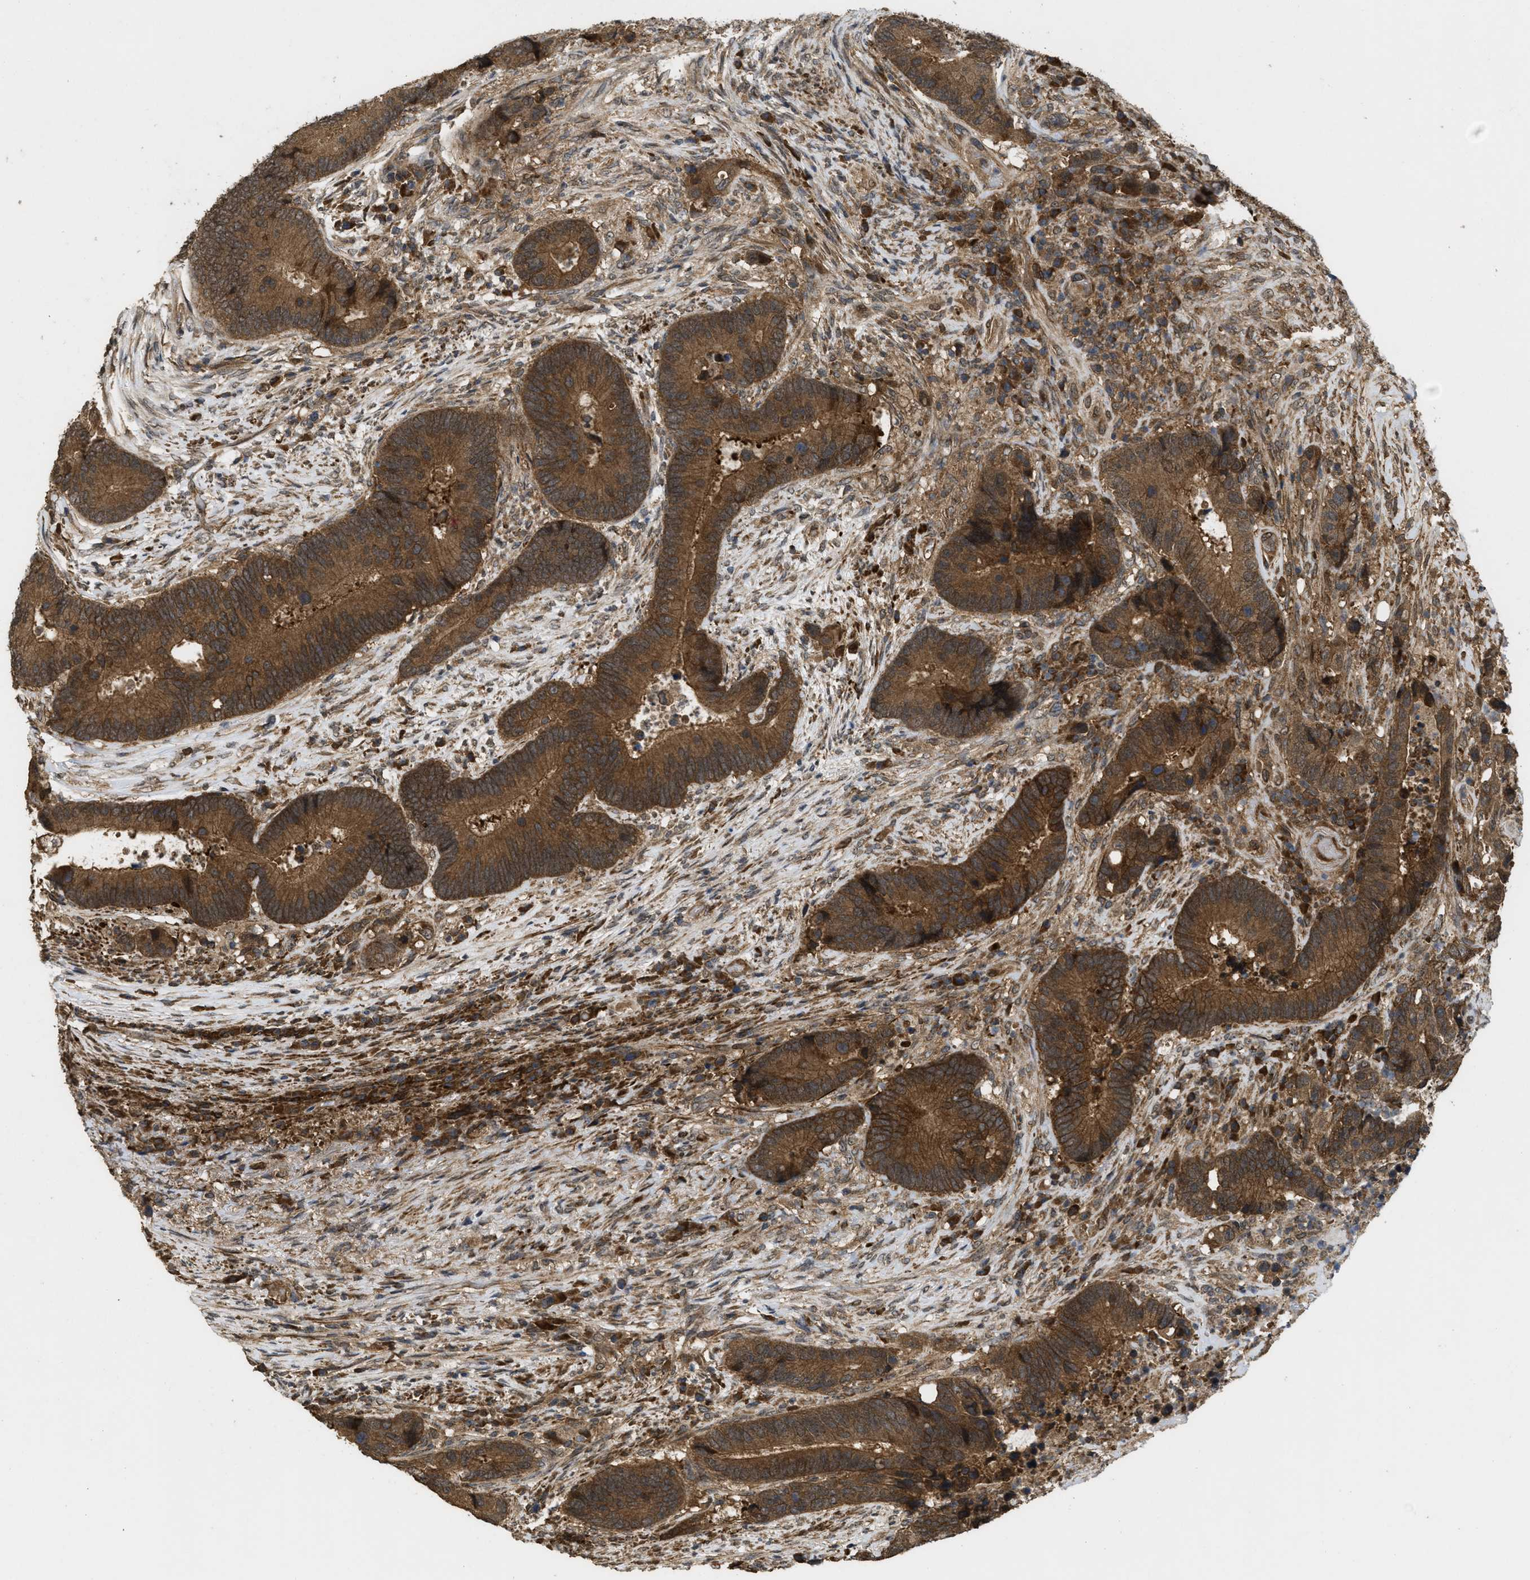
{"staining": {"intensity": "strong", "quantity": ">75%", "location": "cytoplasmic/membranous"}, "tissue": "colorectal cancer", "cell_type": "Tumor cells", "image_type": "cancer", "snomed": [{"axis": "morphology", "description": "Adenocarcinoma, NOS"}, {"axis": "topography", "description": "Rectum"}], "caption": "Adenocarcinoma (colorectal) stained with a protein marker displays strong staining in tumor cells.", "gene": "FZD6", "patient": {"sex": "female", "age": 89}}